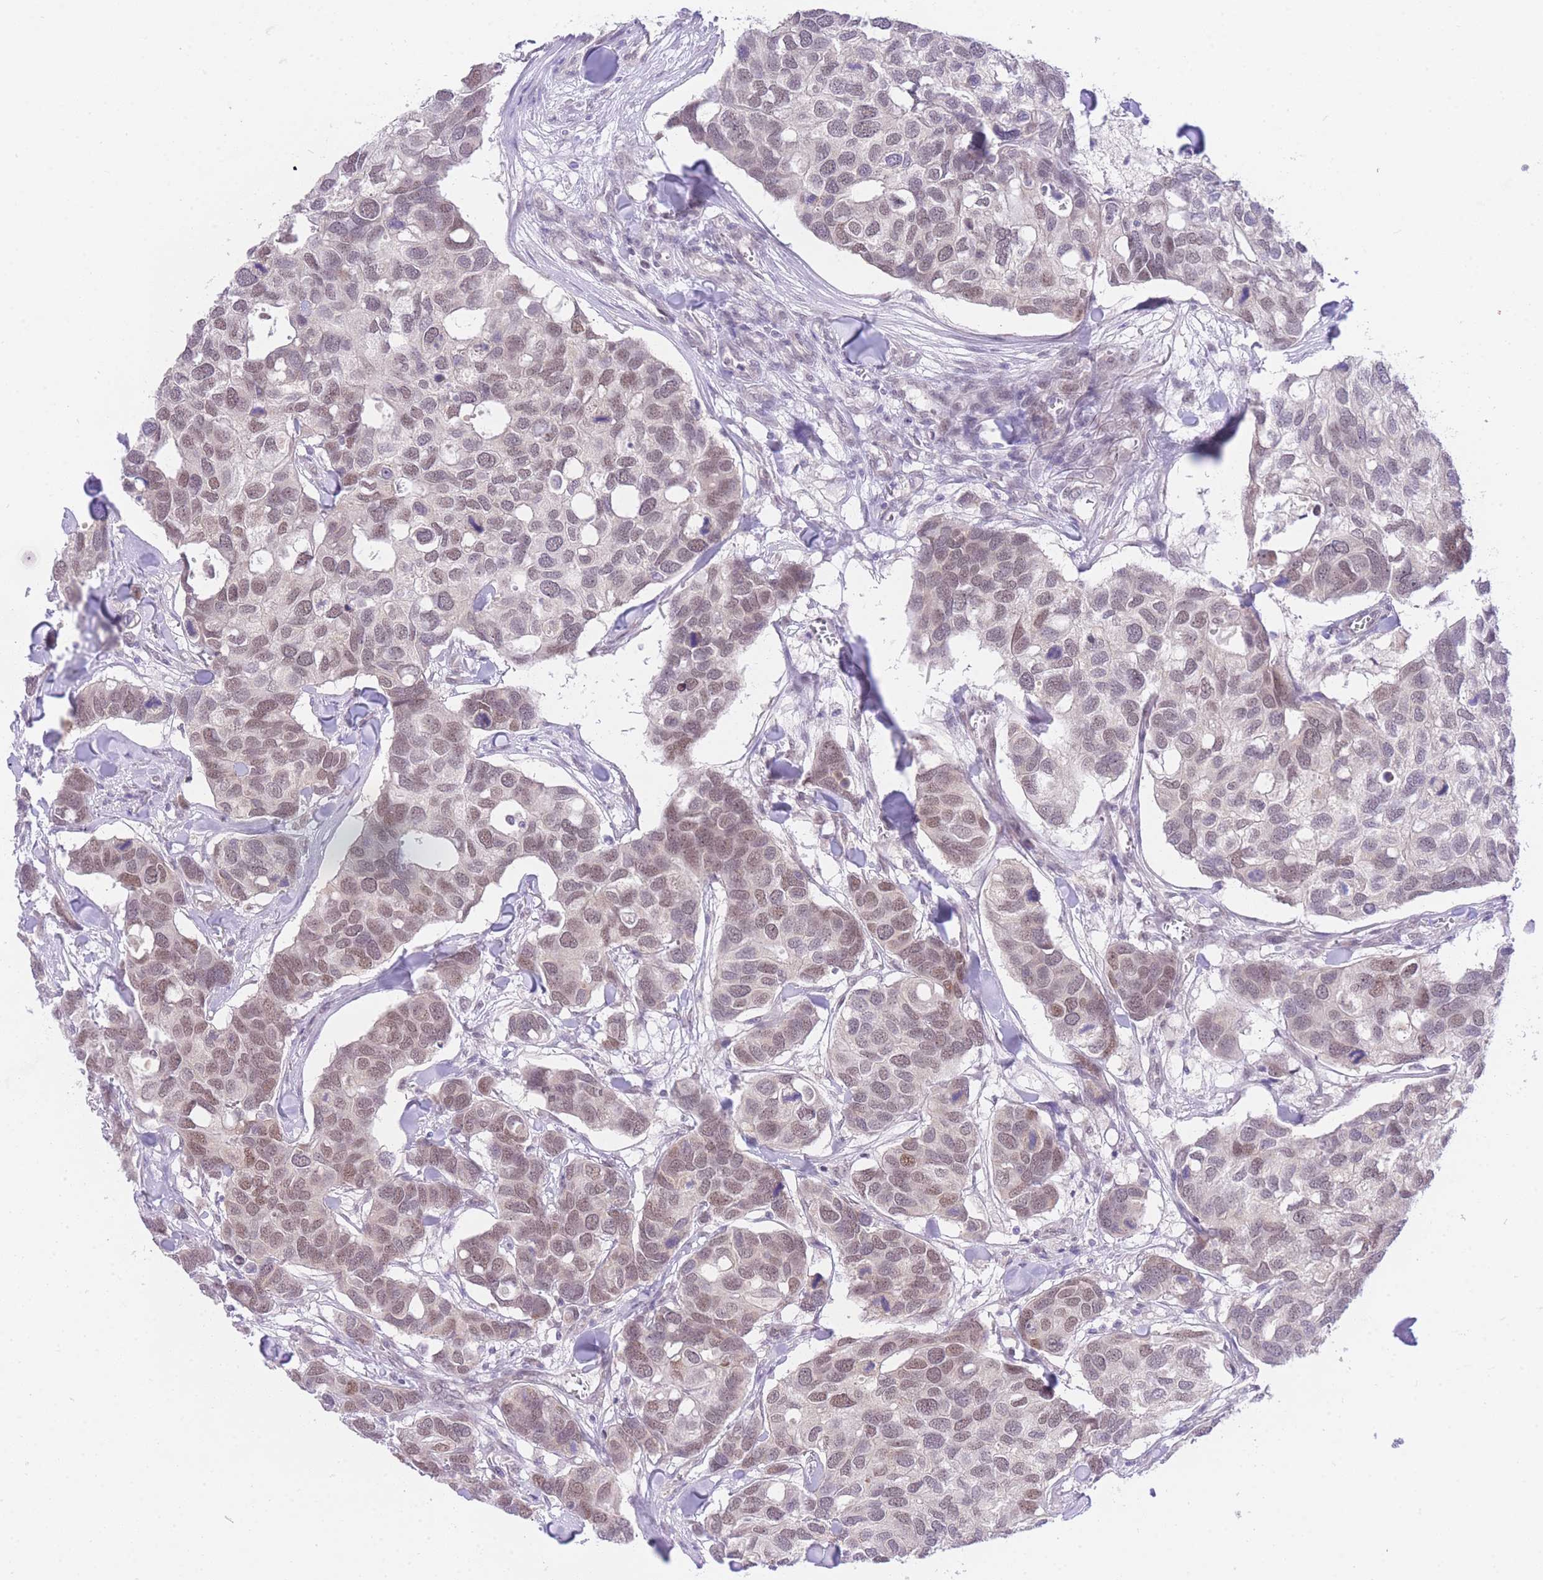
{"staining": {"intensity": "moderate", "quantity": ">75%", "location": "nuclear"}, "tissue": "breast cancer", "cell_type": "Tumor cells", "image_type": "cancer", "snomed": [{"axis": "morphology", "description": "Duct carcinoma"}, {"axis": "topography", "description": "Breast"}], "caption": "An image of breast cancer stained for a protein reveals moderate nuclear brown staining in tumor cells. (DAB (3,3'-diaminobenzidine) IHC, brown staining for protein, blue staining for nuclei).", "gene": "UBXN7", "patient": {"sex": "female", "age": 83}}